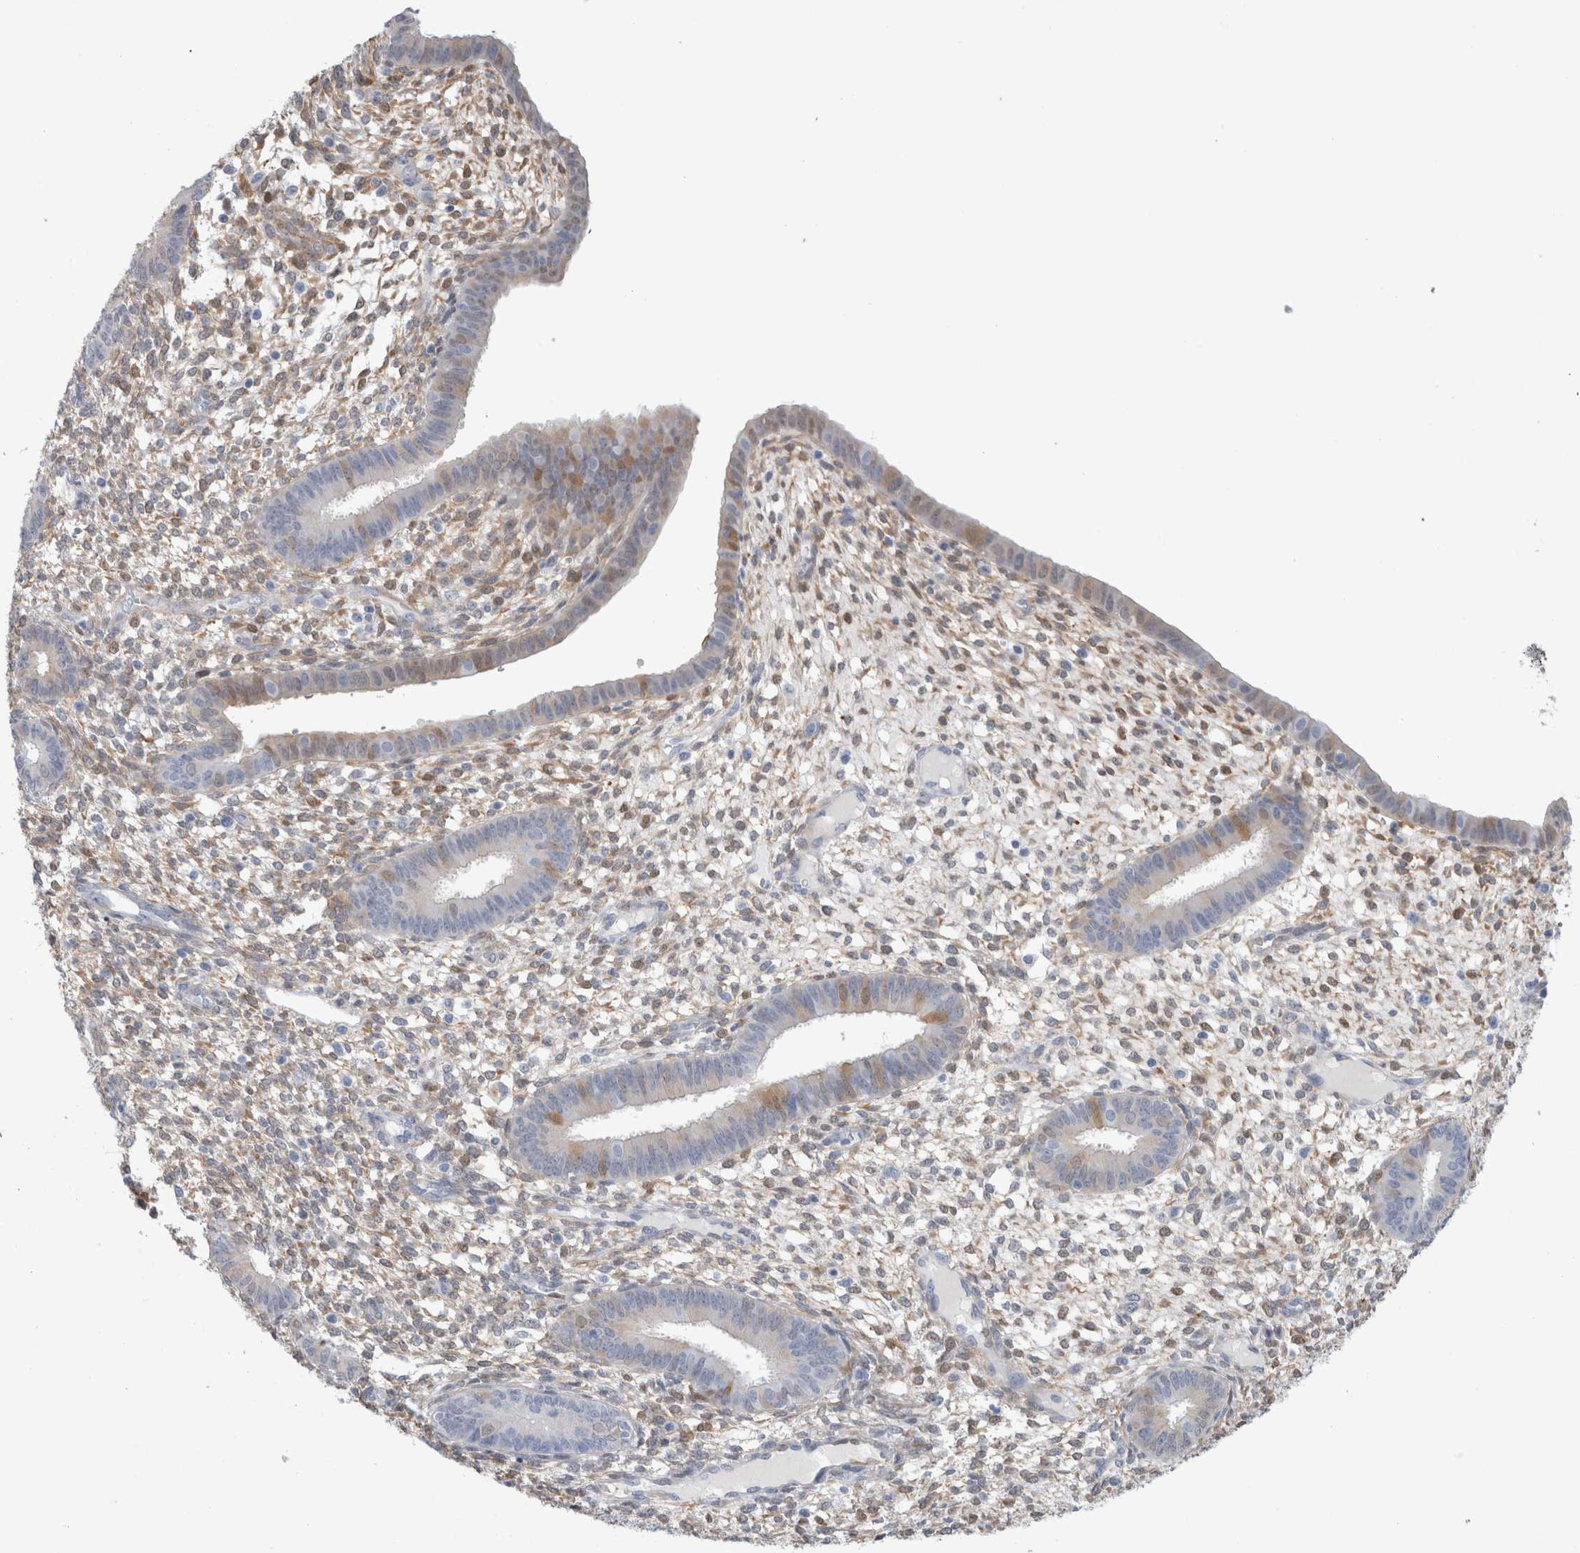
{"staining": {"intensity": "moderate", "quantity": "<25%", "location": "cytoplasmic/membranous"}, "tissue": "endometrium", "cell_type": "Cells in endometrial stroma", "image_type": "normal", "snomed": [{"axis": "morphology", "description": "Normal tissue, NOS"}, {"axis": "topography", "description": "Endometrium"}], "caption": "Moderate cytoplasmic/membranous expression is seen in about <25% of cells in endometrial stroma in benign endometrium.", "gene": "NAPEPLD", "patient": {"sex": "female", "age": 46}}